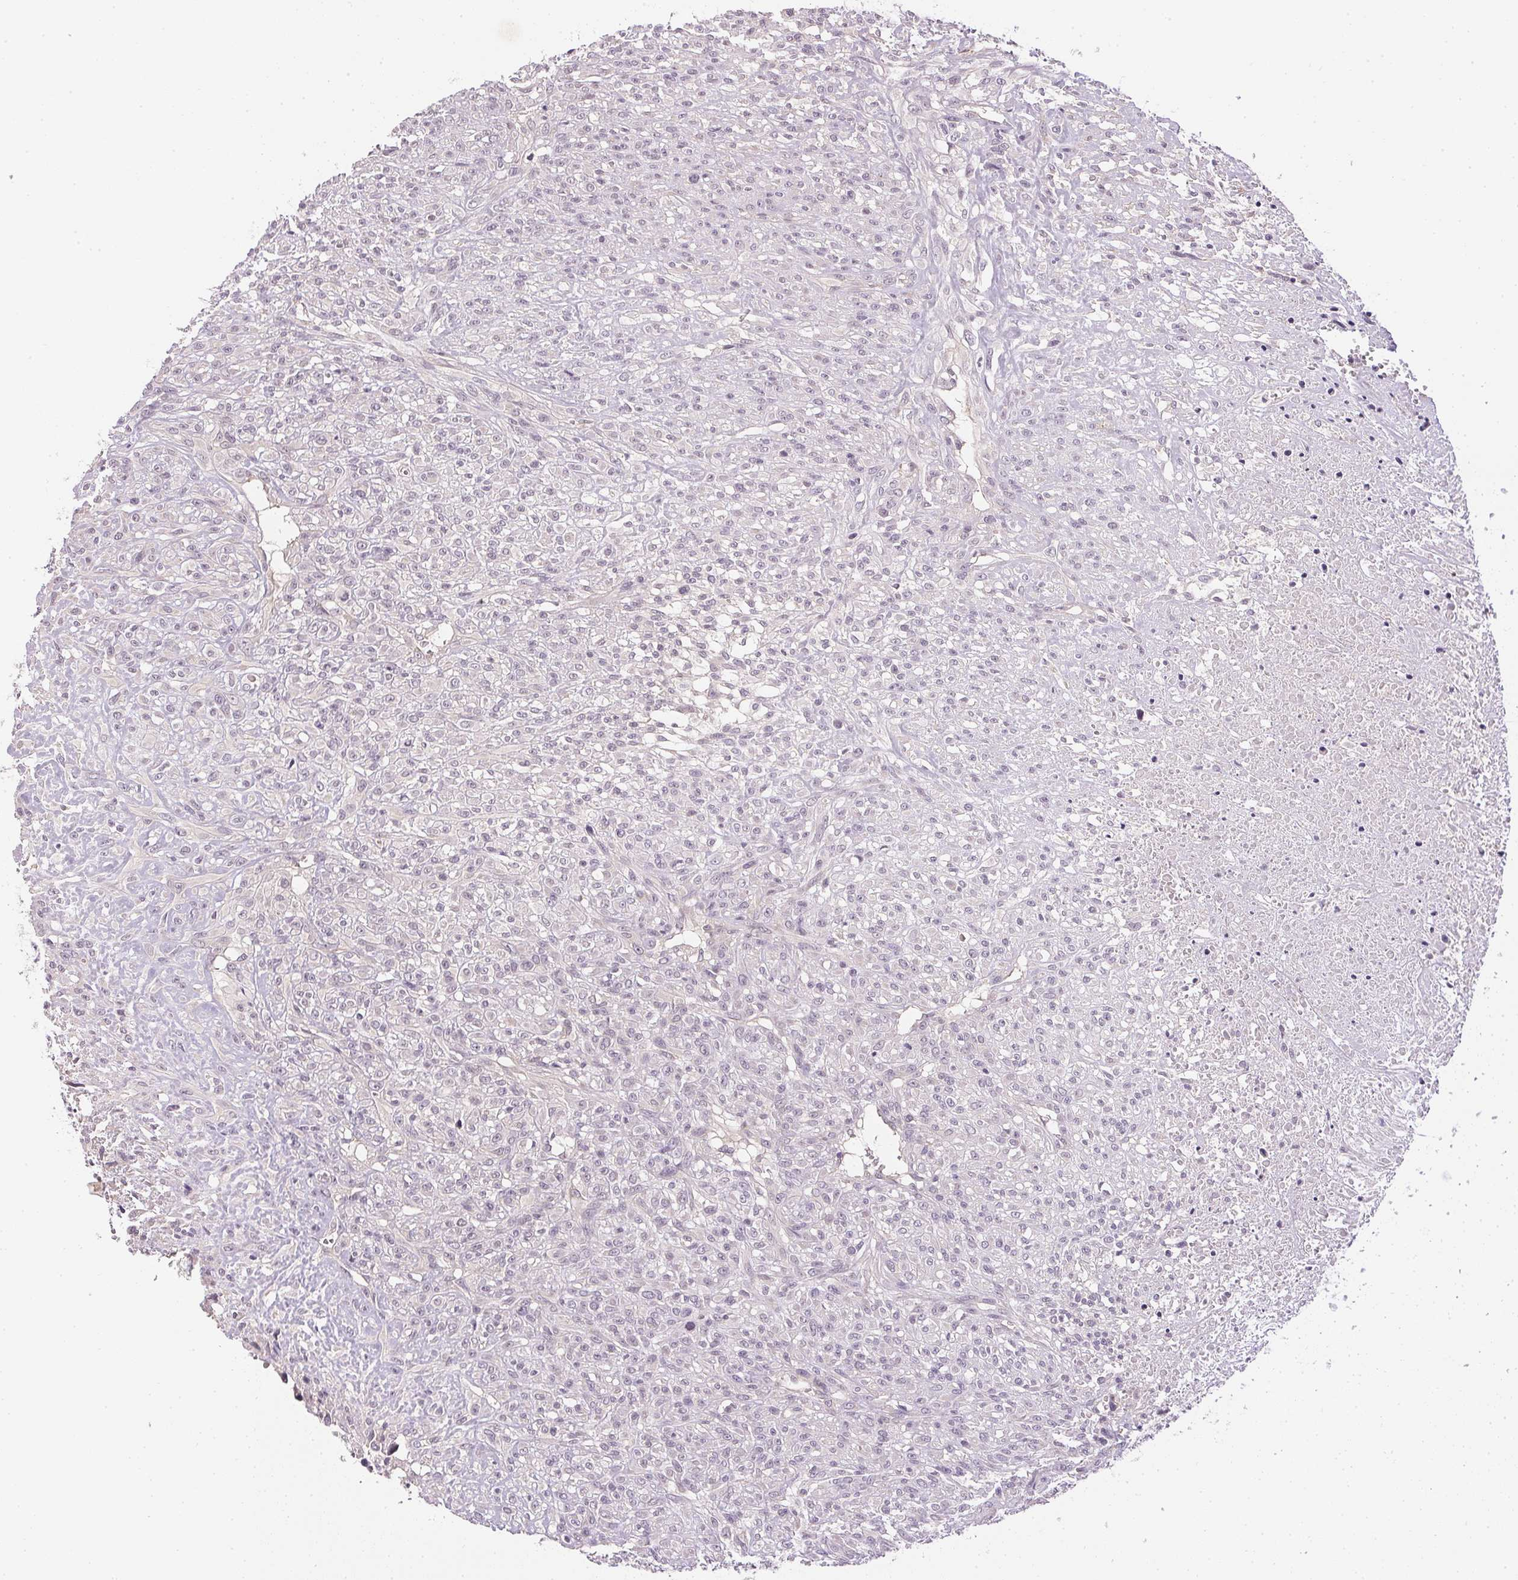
{"staining": {"intensity": "negative", "quantity": "none", "location": "none"}, "tissue": "renal cancer", "cell_type": "Tumor cells", "image_type": "cancer", "snomed": [{"axis": "morphology", "description": "Adenocarcinoma, NOS"}, {"axis": "topography", "description": "Kidney"}], "caption": "Photomicrograph shows no protein positivity in tumor cells of renal cancer (adenocarcinoma) tissue.", "gene": "TTC23L", "patient": {"sex": "male", "age": 58}}